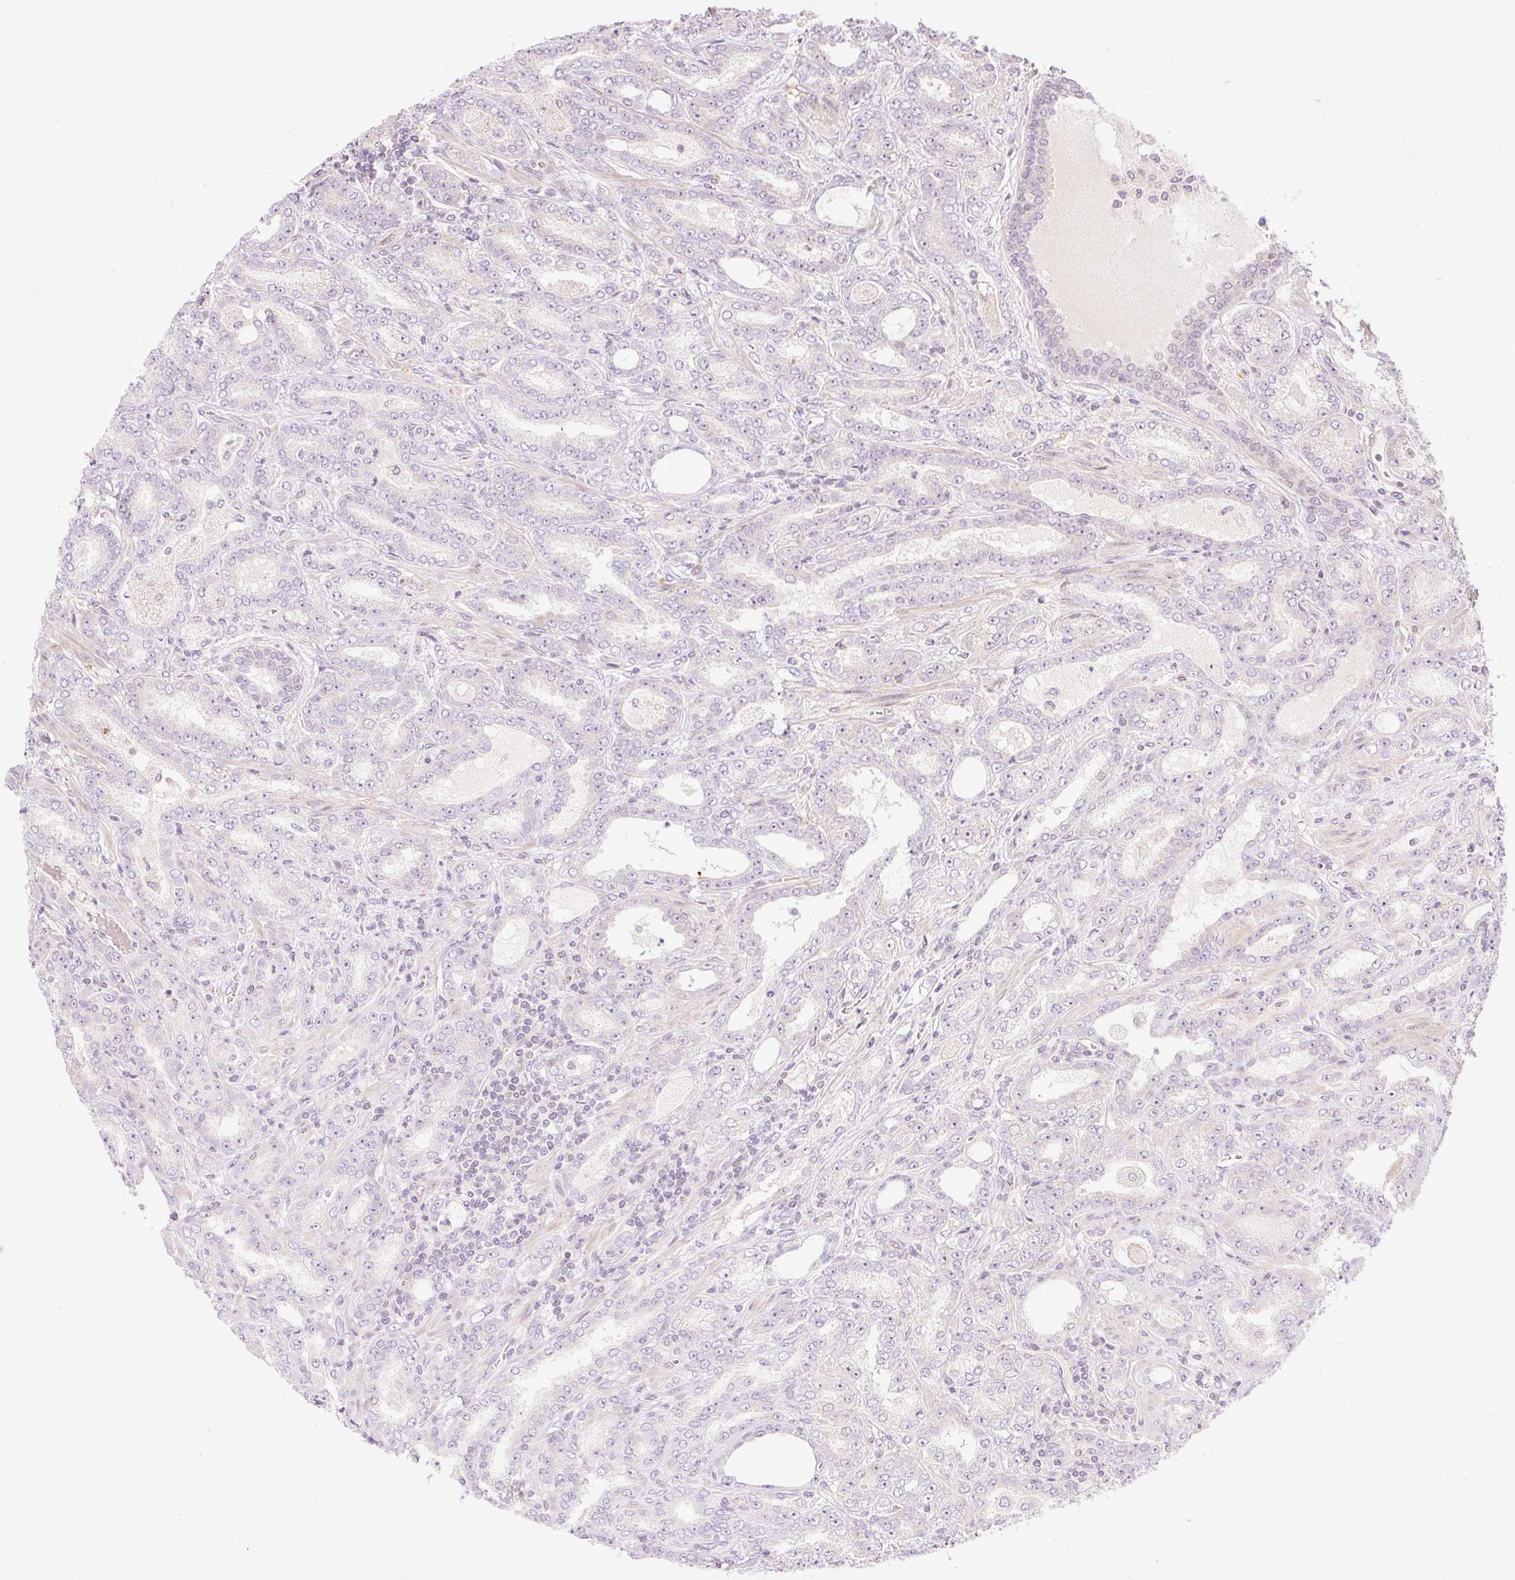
{"staining": {"intensity": "negative", "quantity": "none", "location": "none"}, "tissue": "prostate cancer", "cell_type": "Tumor cells", "image_type": "cancer", "snomed": [{"axis": "morphology", "description": "Adenocarcinoma, High grade"}, {"axis": "topography", "description": "Prostate"}], "caption": "DAB immunohistochemical staining of human prostate cancer (high-grade adenocarcinoma) exhibits no significant positivity in tumor cells.", "gene": "ZNF394", "patient": {"sex": "male", "age": 72}}